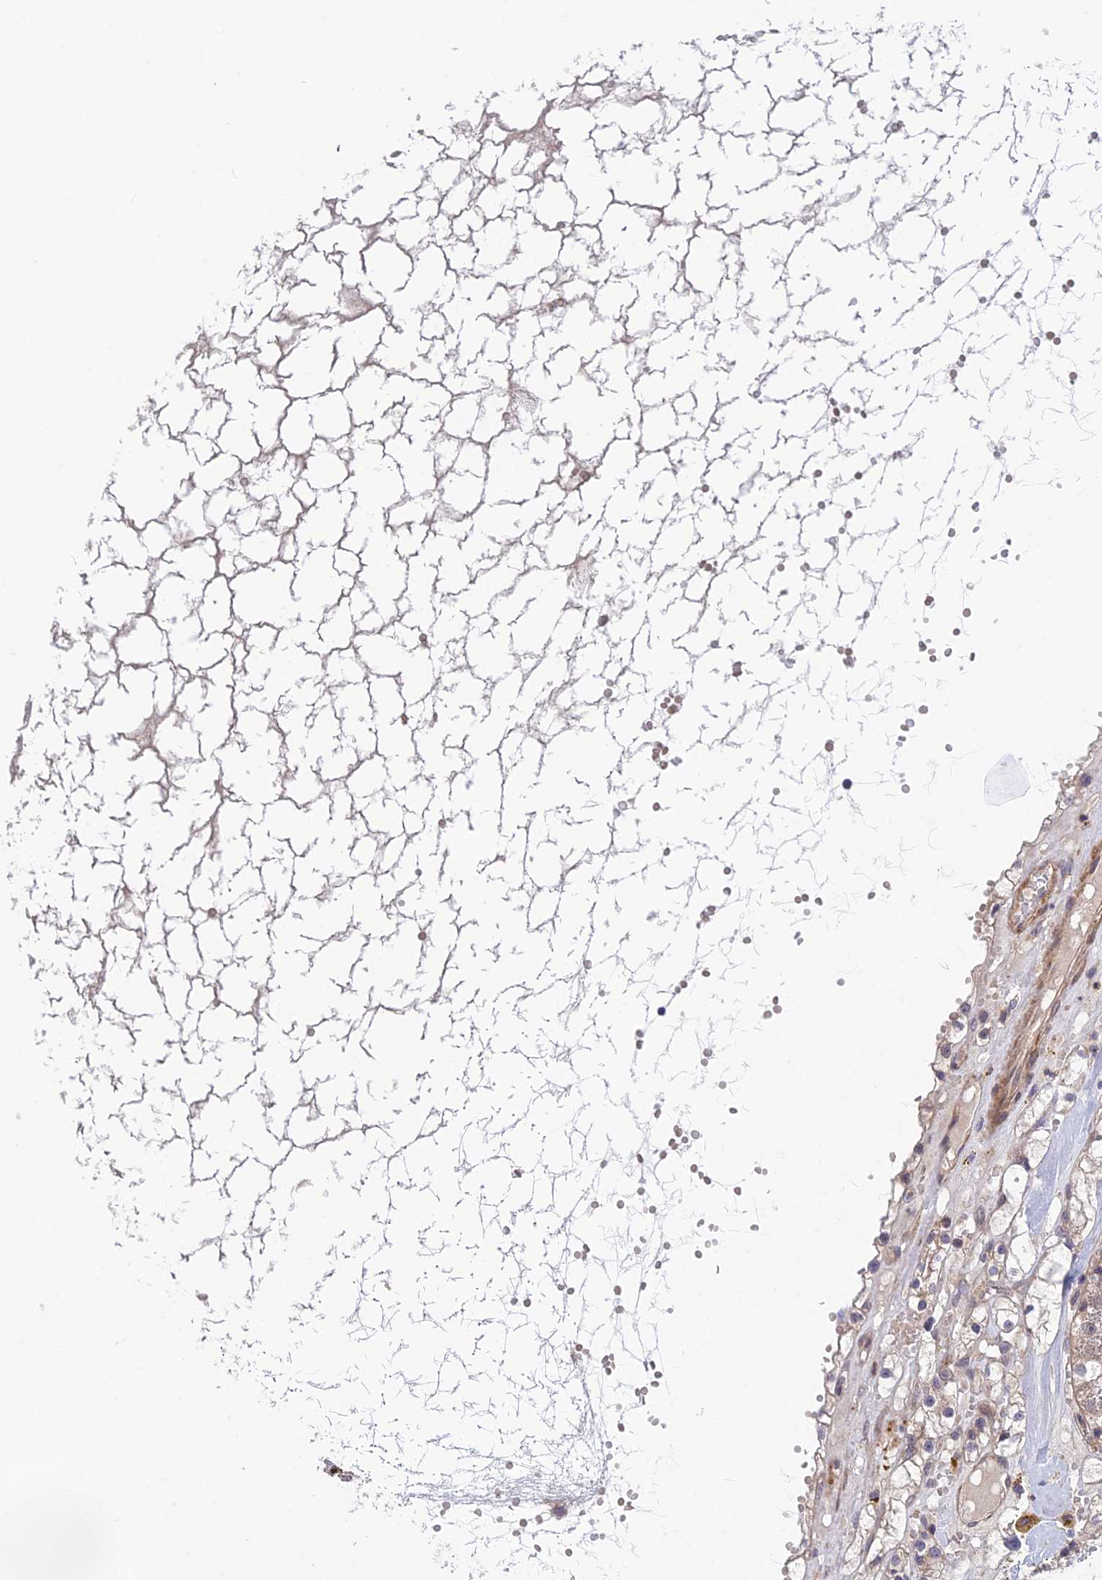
{"staining": {"intensity": "weak", "quantity": "<25%", "location": "cytoplasmic/membranous"}, "tissue": "renal cancer", "cell_type": "Tumor cells", "image_type": "cancer", "snomed": [{"axis": "morphology", "description": "Adenocarcinoma, NOS"}, {"axis": "topography", "description": "Kidney"}], "caption": "This is a photomicrograph of IHC staining of renal adenocarcinoma, which shows no expression in tumor cells. (Immunohistochemistry (ihc), brightfield microscopy, high magnification).", "gene": "UROS", "patient": {"sex": "male", "age": 56}}